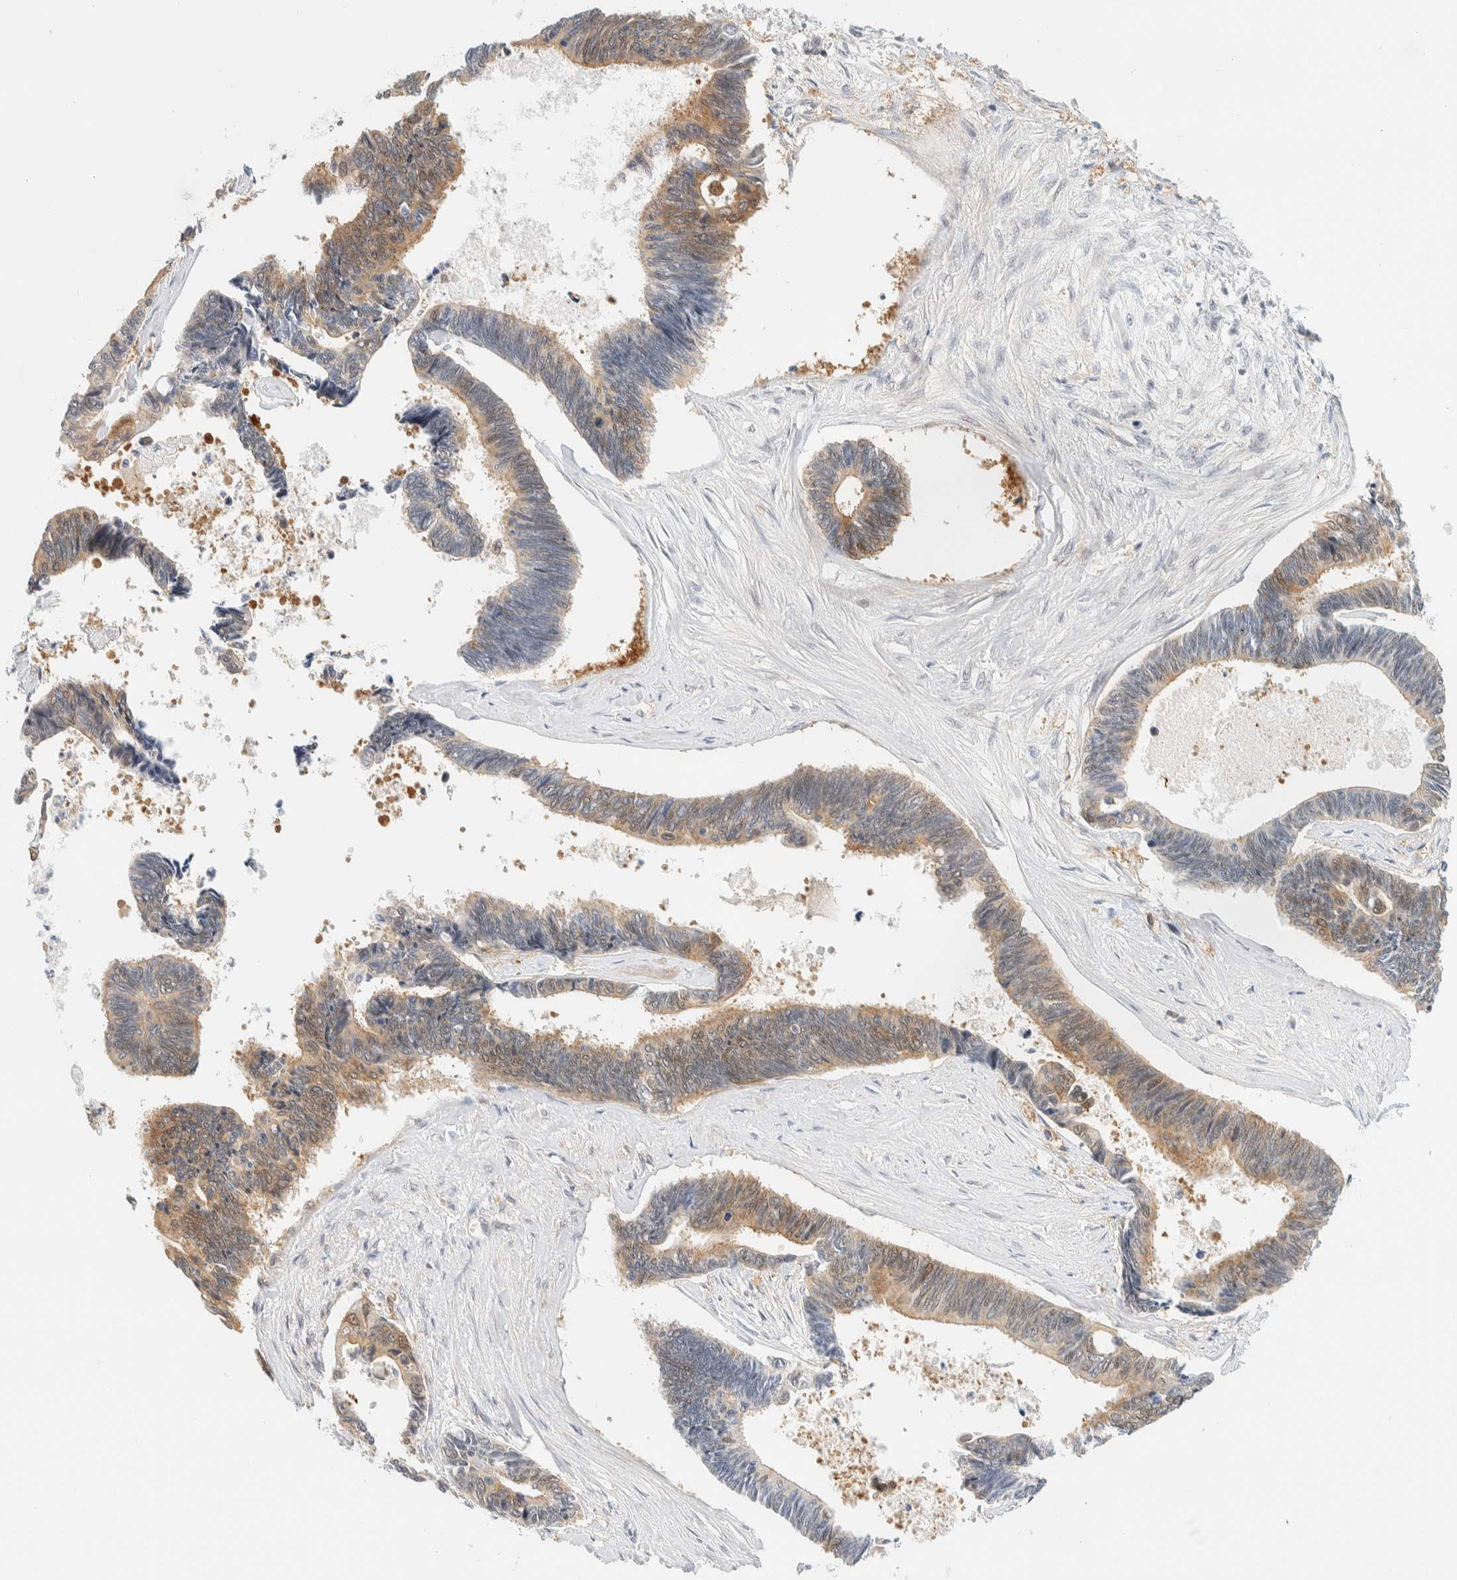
{"staining": {"intensity": "weak", "quantity": "25%-75%", "location": "cytoplasmic/membranous"}, "tissue": "pancreatic cancer", "cell_type": "Tumor cells", "image_type": "cancer", "snomed": [{"axis": "morphology", "description": "Adenocarcinoma, NOS"}, {"axis": "topography", "description": "Pancreas"}], "caption": "IHC image of neoplastic tissue: human pancreatic cancer (adenocarcinoma) stained using IHC displays low levels of weak protein expression localized specifically in the cytoplasmic/membranous of tumor cells, appearing as a cytoplasmic/membranous brown color.", "gene": "PCYT2", "patient": {"sex": "female", "age": 70}}